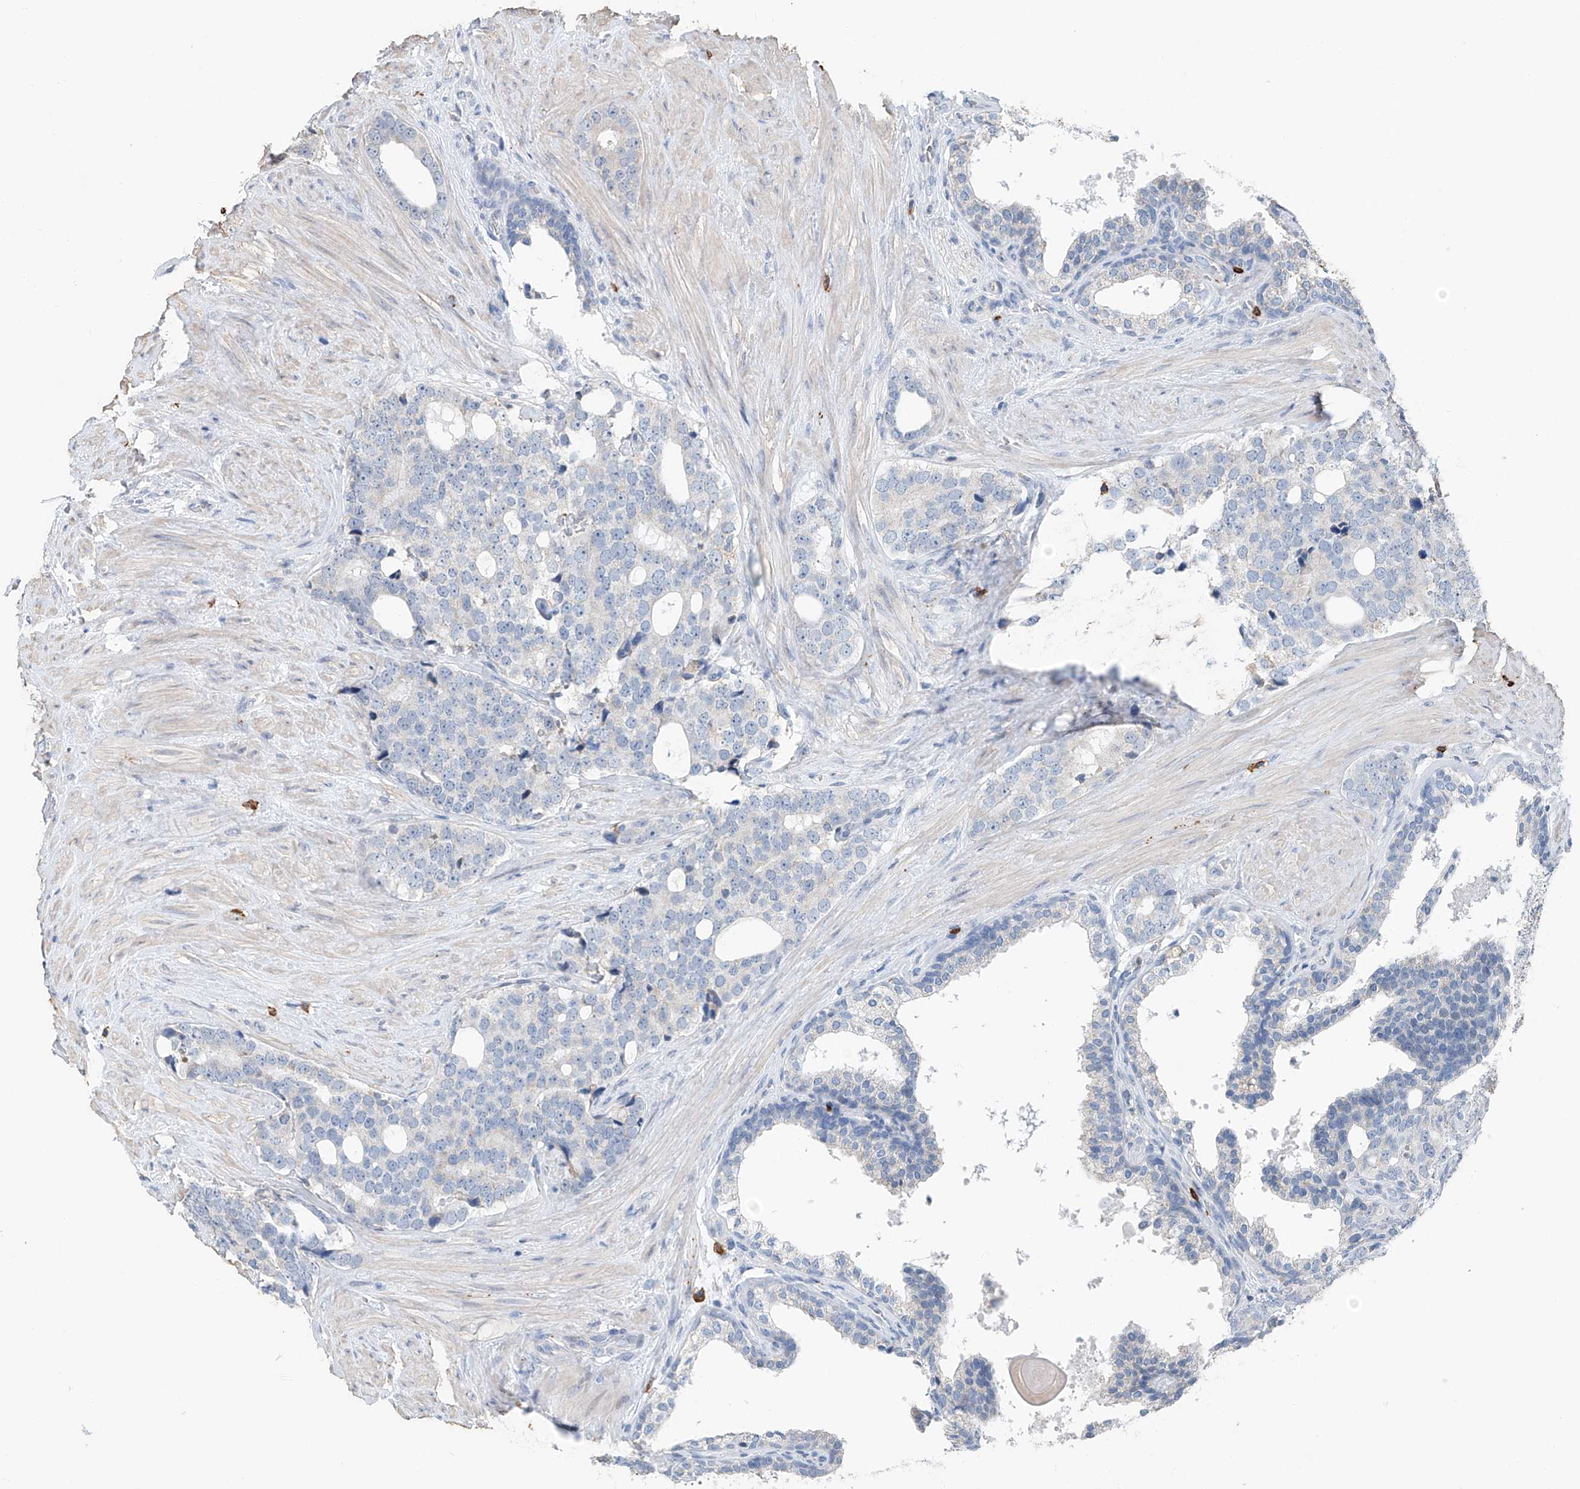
{"staining": {"intensity": "negative", "quantity": "none", "location": "none"}, "tissue": "prostate cancer", "cell_type": "Tumor cells", "image_type": "cancer", "snomed": [{"axis": "morphology", "description": "Adenocarcinoma, High grade"}, {"axis": "topography", "description": "Prostate"}], "caption": "This is an immunohistochemistry (IHC) photomicrograph of human prostate adenocarcinoma (high-grade). There is no positivity in tumor cells.", "gene": "KLF15", "patient": {"sex": "male", "age": 56}}